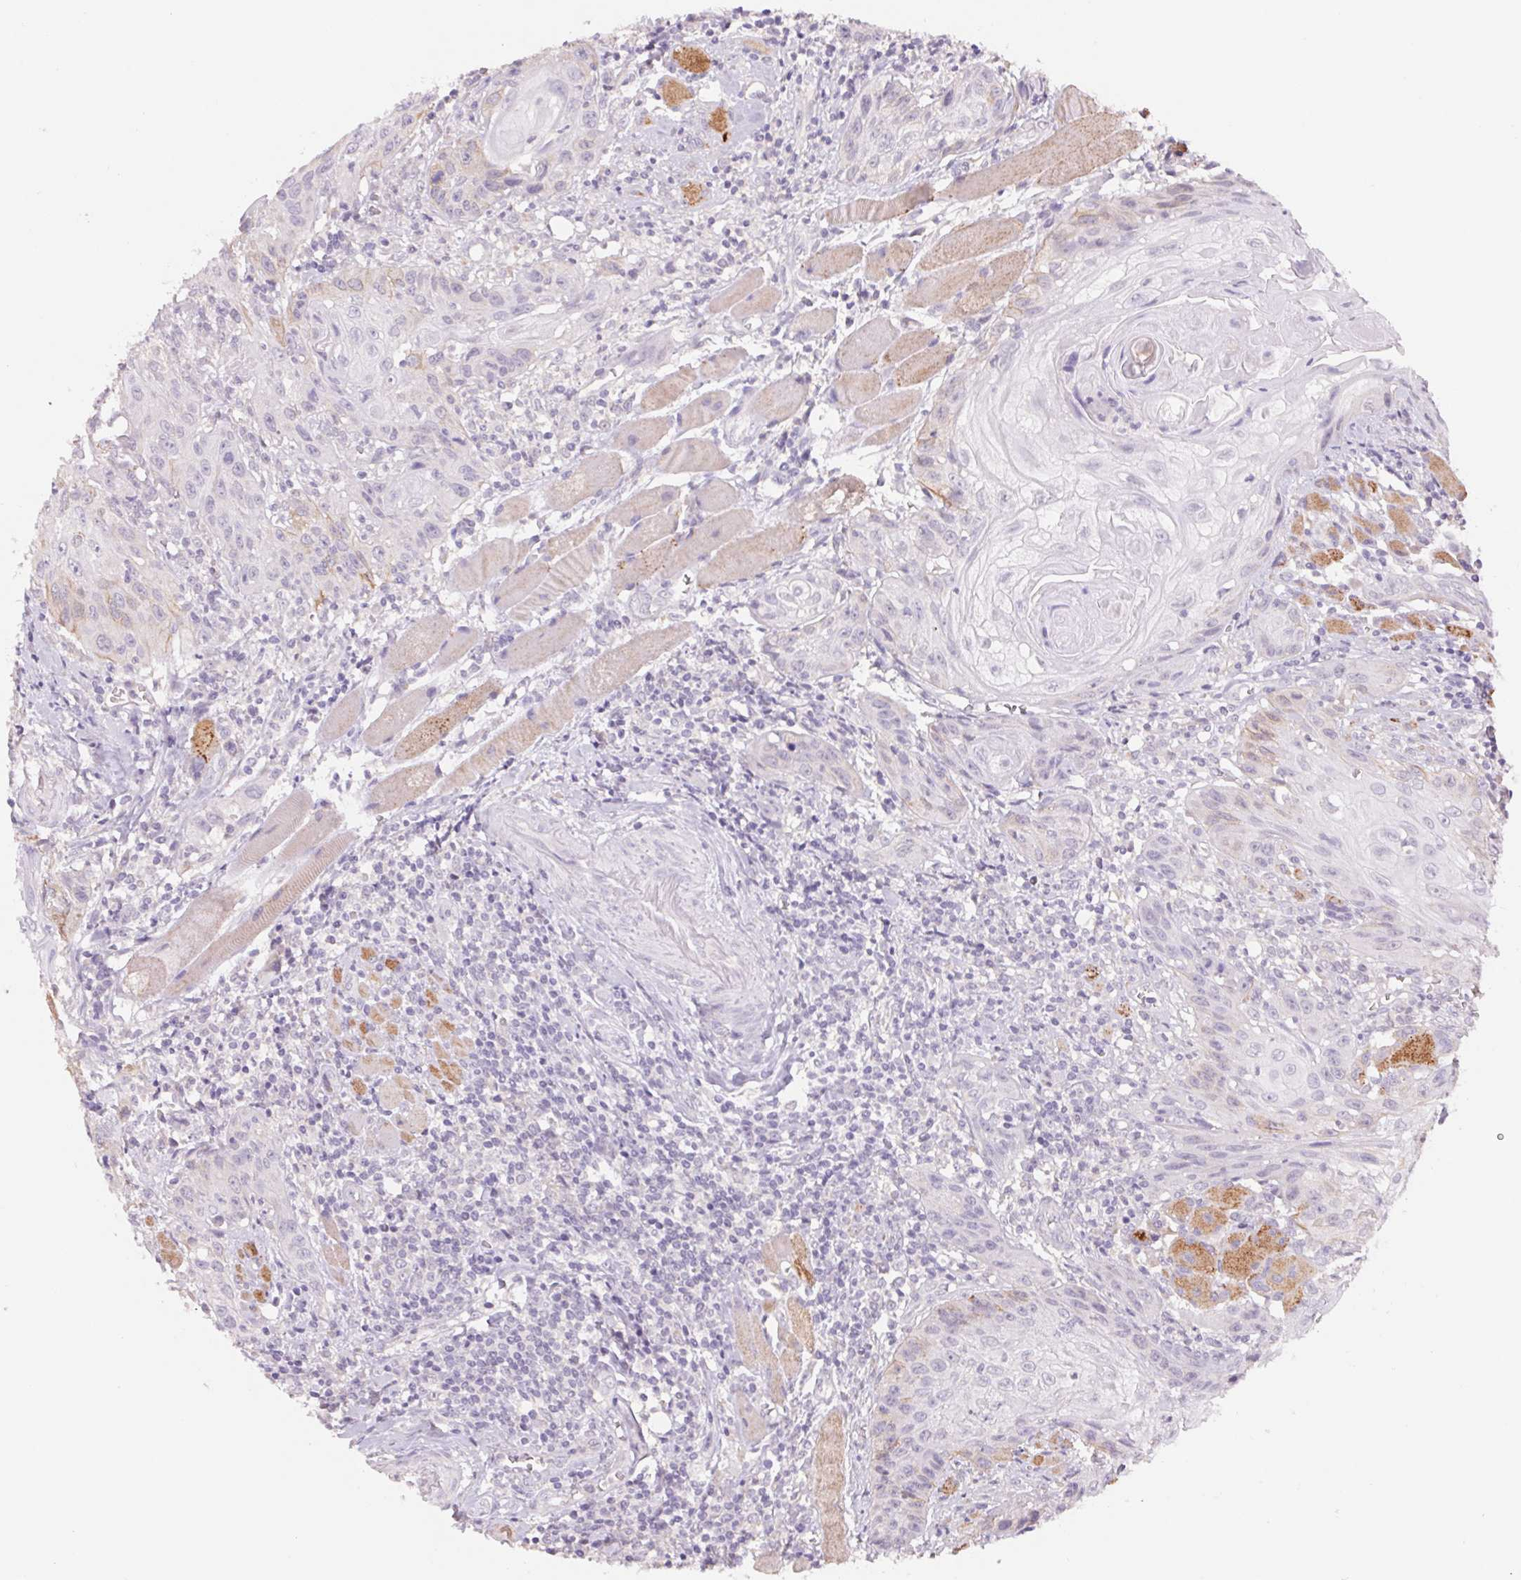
{"staining": {"intensity": "negative", "quantity": "none", "location": "none"}, "tissue": "head and neck cancer", "cell_type": "Tumor cells", "image_type": "cancer", "snomed": [{"axis": "morphology", "description": "Squamous cell carcinoma, NOS"}, {"axis": "topography", "description": "Oral tissue"}, {"axis": "topography", "description": "Head-Neck"}], "caption": "Immunohistochemical staining of head and neck squamous cell carcinoma displays no significant staining in tumor cells.", "gene": "PNMA8B", "patient": {"sex": "male", "age": 58}}